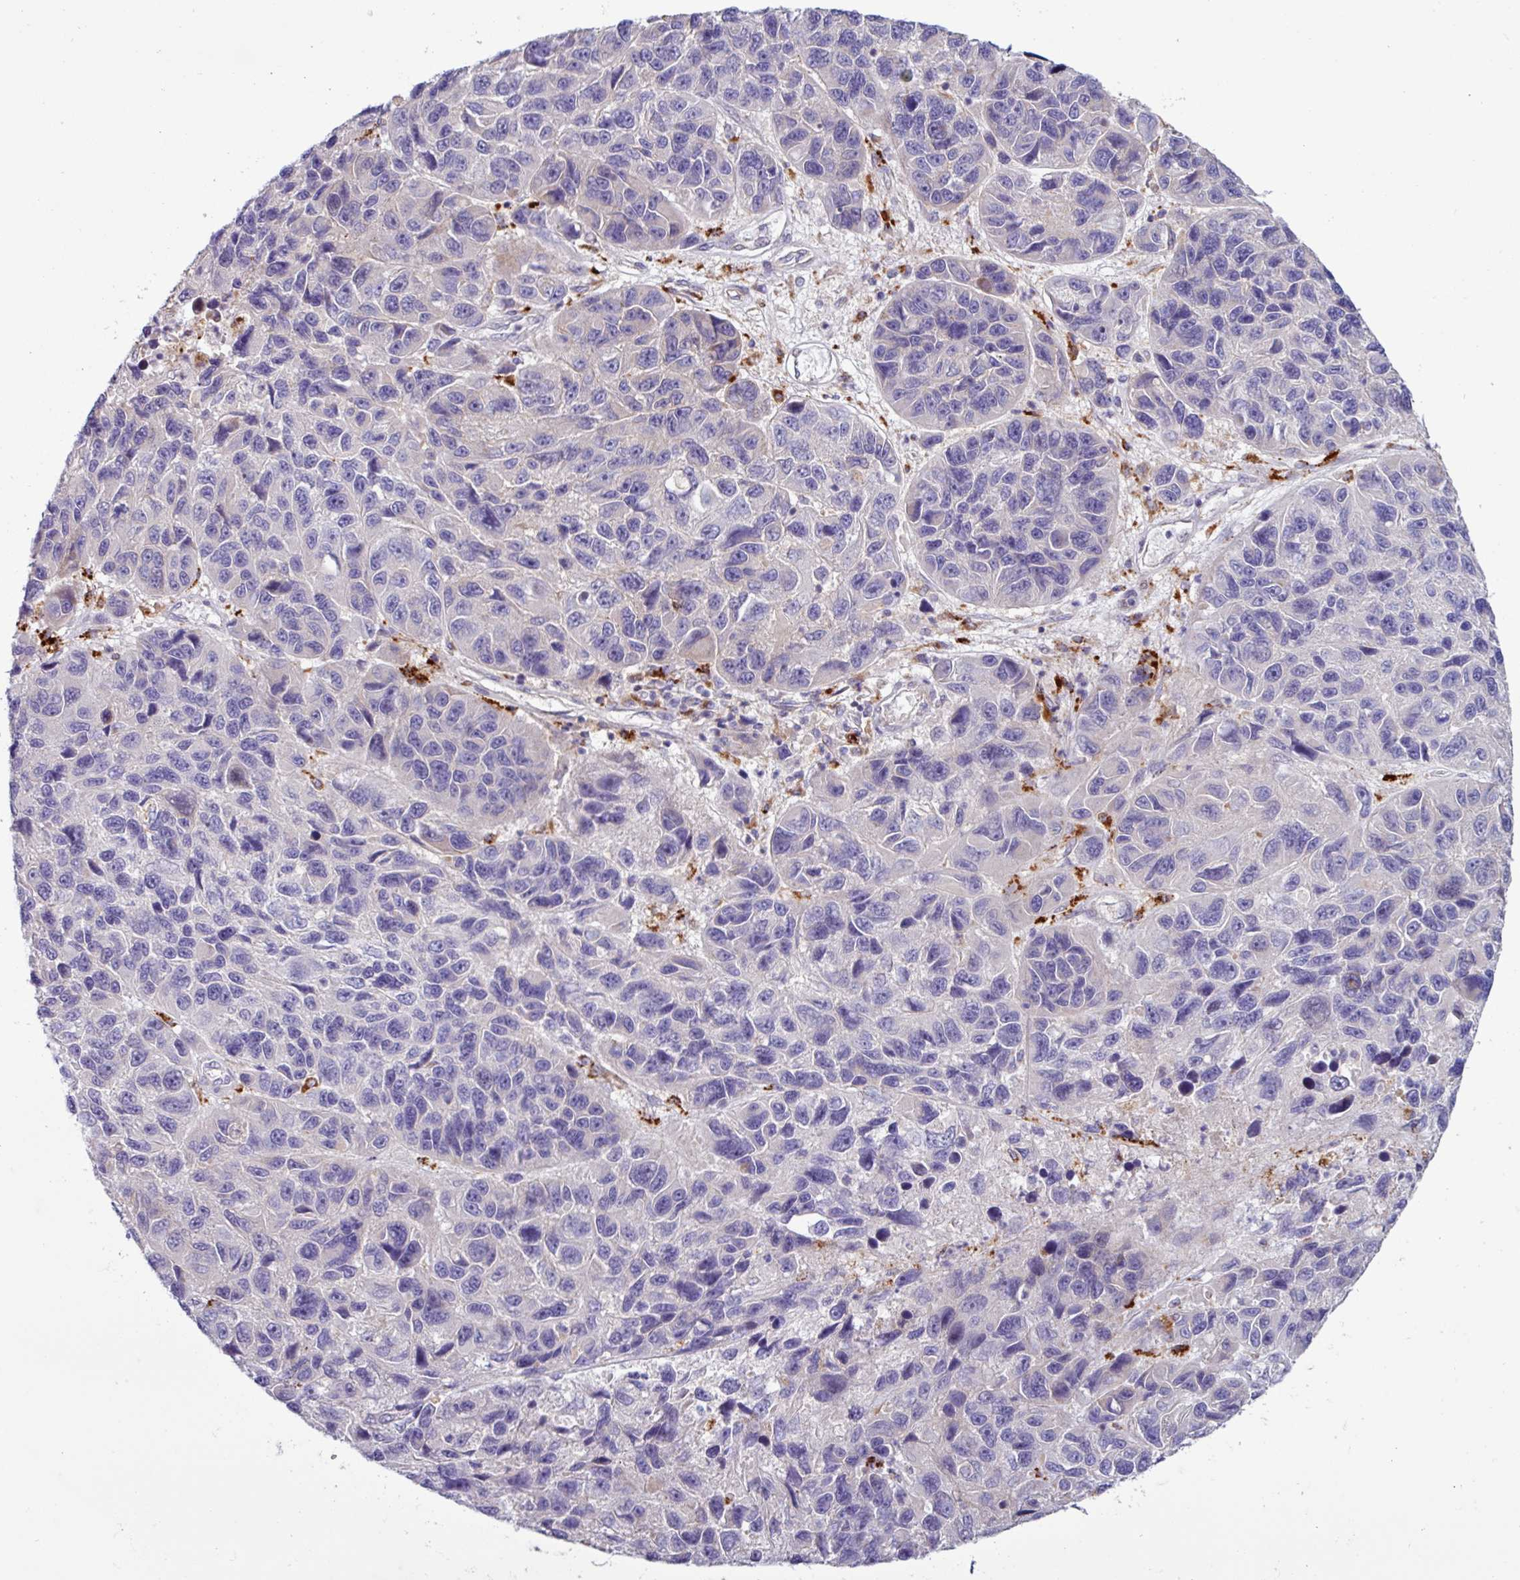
{"staining": {"intensity": "negative", "quantity": "none", "location": "none"}, "tissue": "melanoma", "cell_type": "Tumor cells", "image_type": "cancer", "snomed": [{"axis": "morphology", "description": "Malignant melanoma, NOS"}, {"axis": "topography", "description": "Skin"}], "caption": "Immunohistochemistry histopathology image of neoplastic tissue: human malignant melanoma stained with DAB (3,3'-diaminobenzidine) demonstrates no significant protein staining in tumor cells.", "gene": "AMIGO2", "patient": {"sex": "male", "age": 53}}